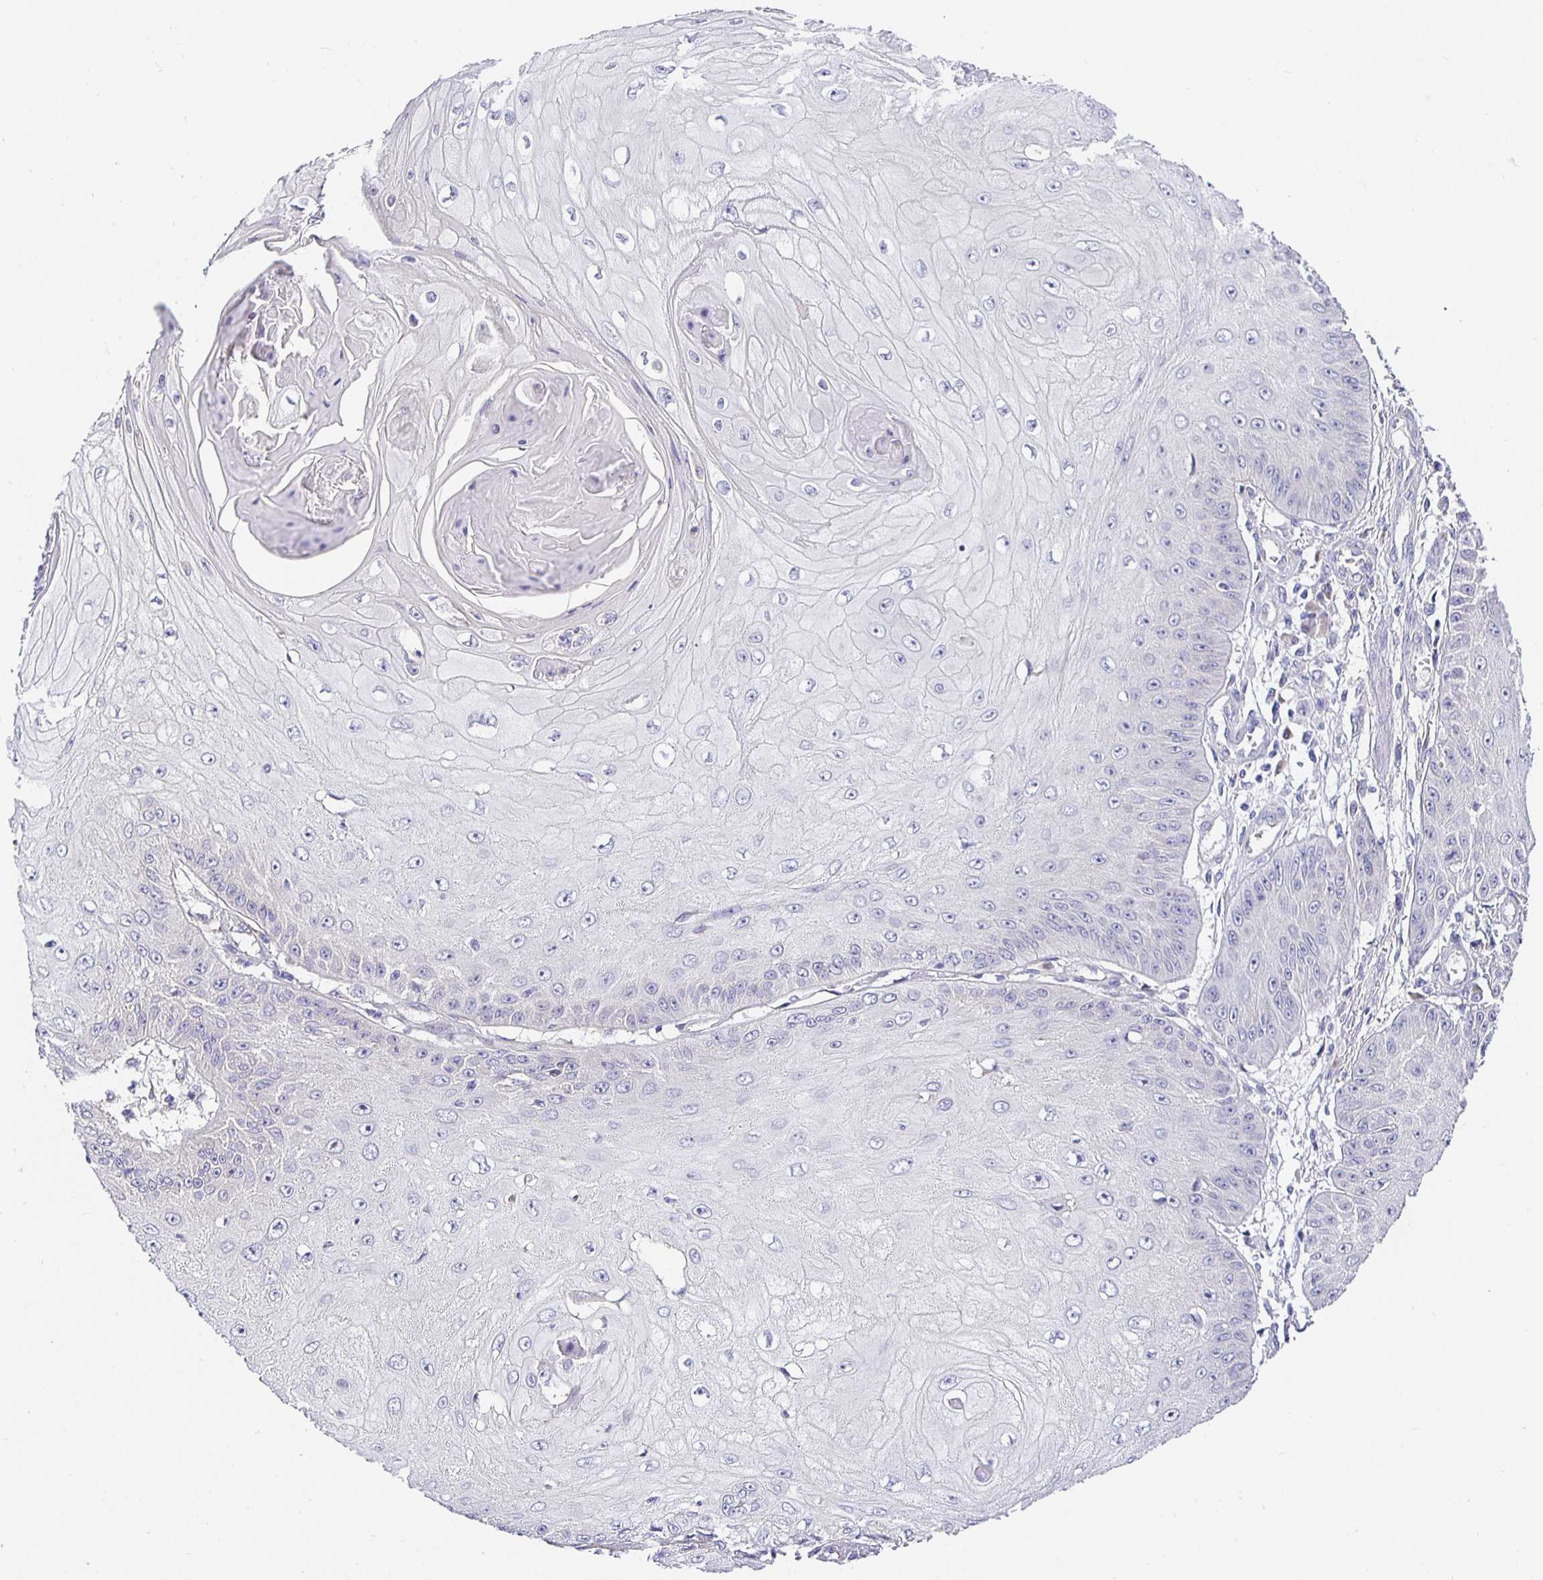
{"staining": {"intensity": "negative", "quantity": "none", "location": "none"}, "tissue": "skin cancer", "cell_type": "Tumor cells", "image_type": "cancer", "snomed": [{"axis": "morphology", "description": "Squamous cell carcinoma, NOS"}, {"axis": "topography", "description": "Skin"}], "caption": "The IHC micrograph has no significant expression in tumor cells of skin squamous cell carcinoma tissue. The staining was performed using DAB to visualize the protein expression in brown, while the nuclei were stained in blue with hematoxylin (Magnification: 20x).", "gene": "OPALIN", "patient": {"sex": "male", "age": 70}}